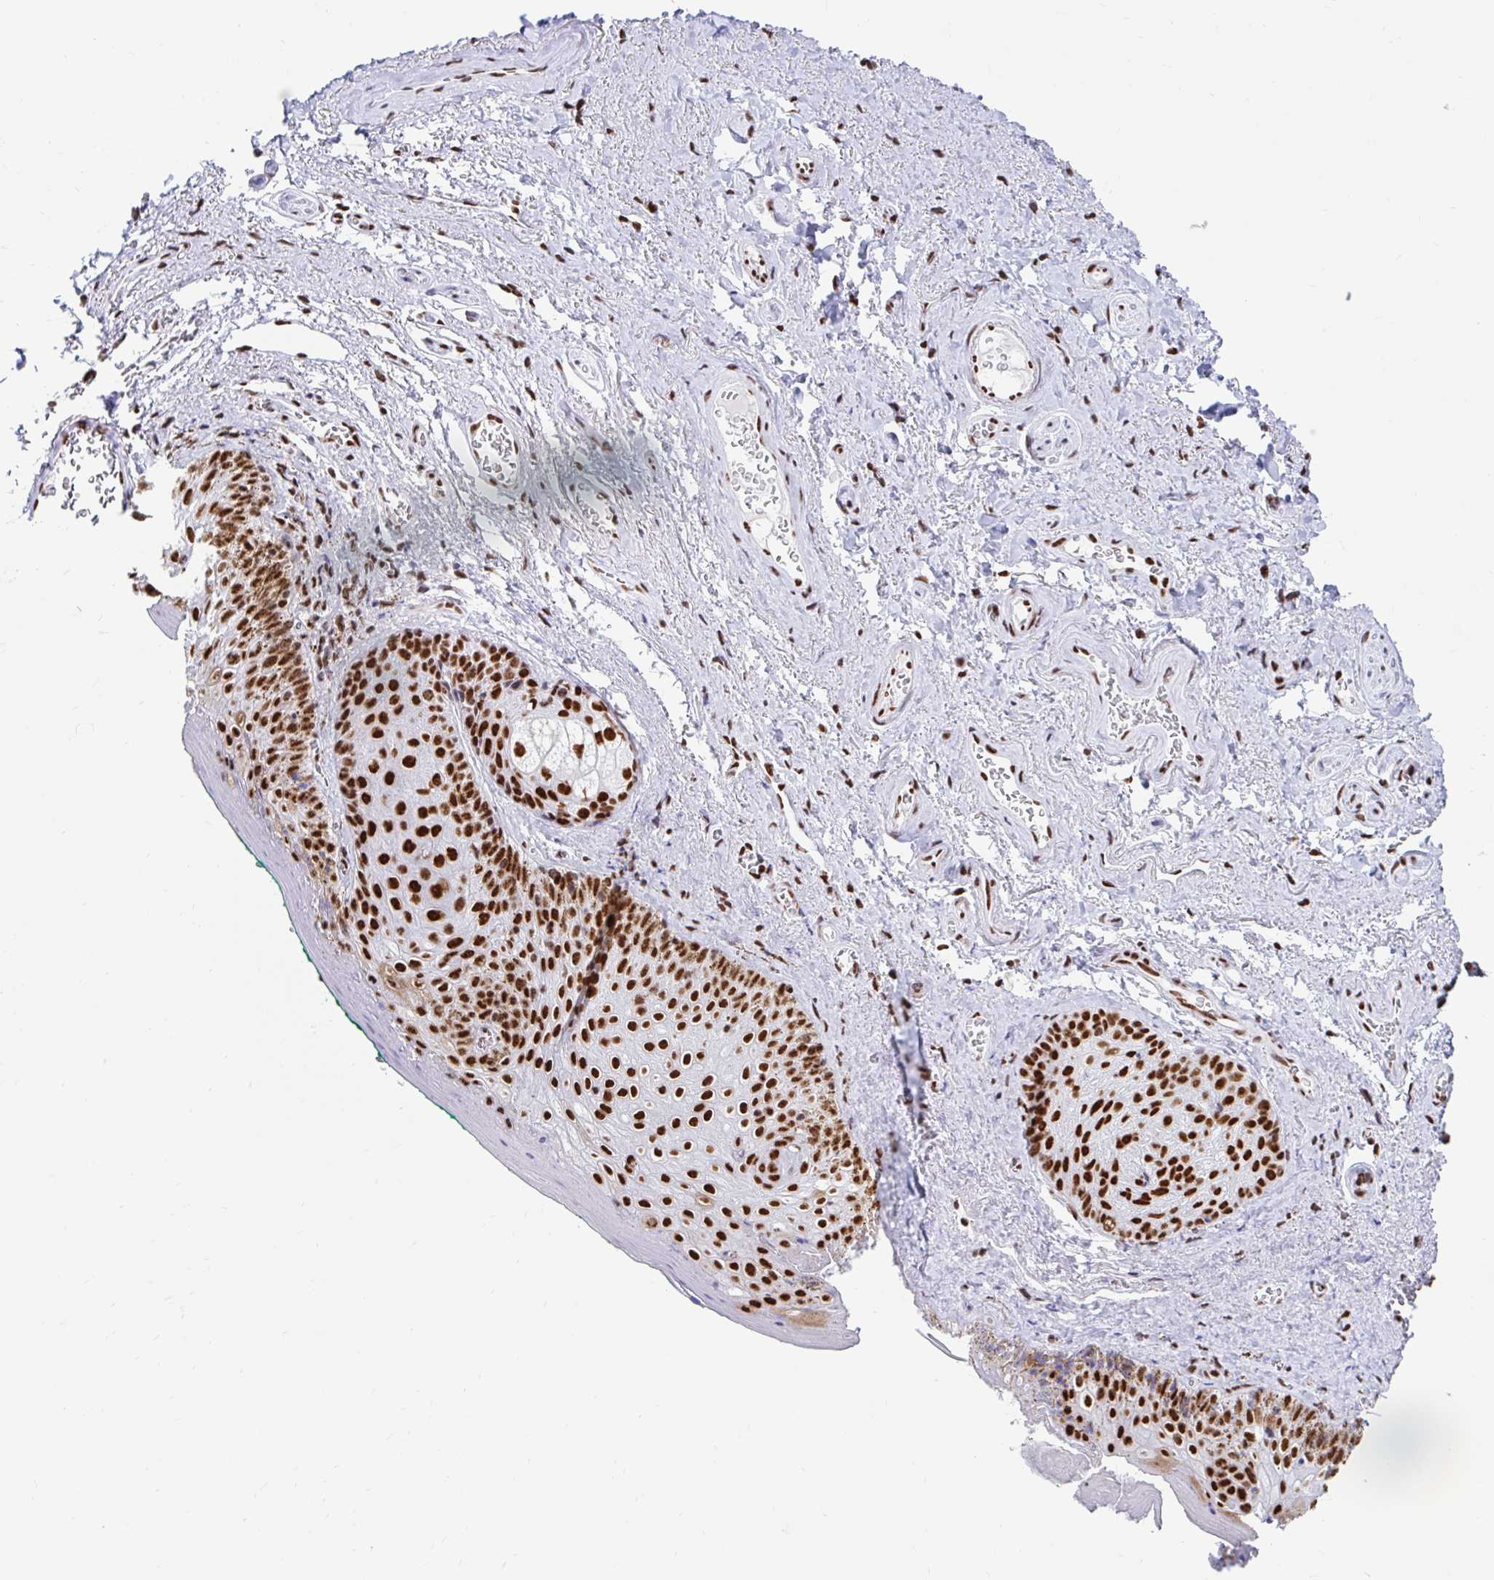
{"staining": {"intensity": "strong", "quantity": ">75%", "location": "nuclear"}, "tissue": "vagina", "cell_type": "Squamous epithelial cells", "image_type": "normal", "snomed": [{"axis": "morphology", "description": "Normal tissue, NOS"}, {"axis": "topography", "description": "Vulva"}, {"axis": "topography", "description": "Vagina"}, {"axis": "topography", "description": "Peripheral nerve tissue"}], "caption": "Squamous epithelial cells reveal high levels of strong nuclear staining in about >75% of cells in normal vagina.", "gene": "KHDRBS1", "patient": {"sex": "female", "age": 66}}